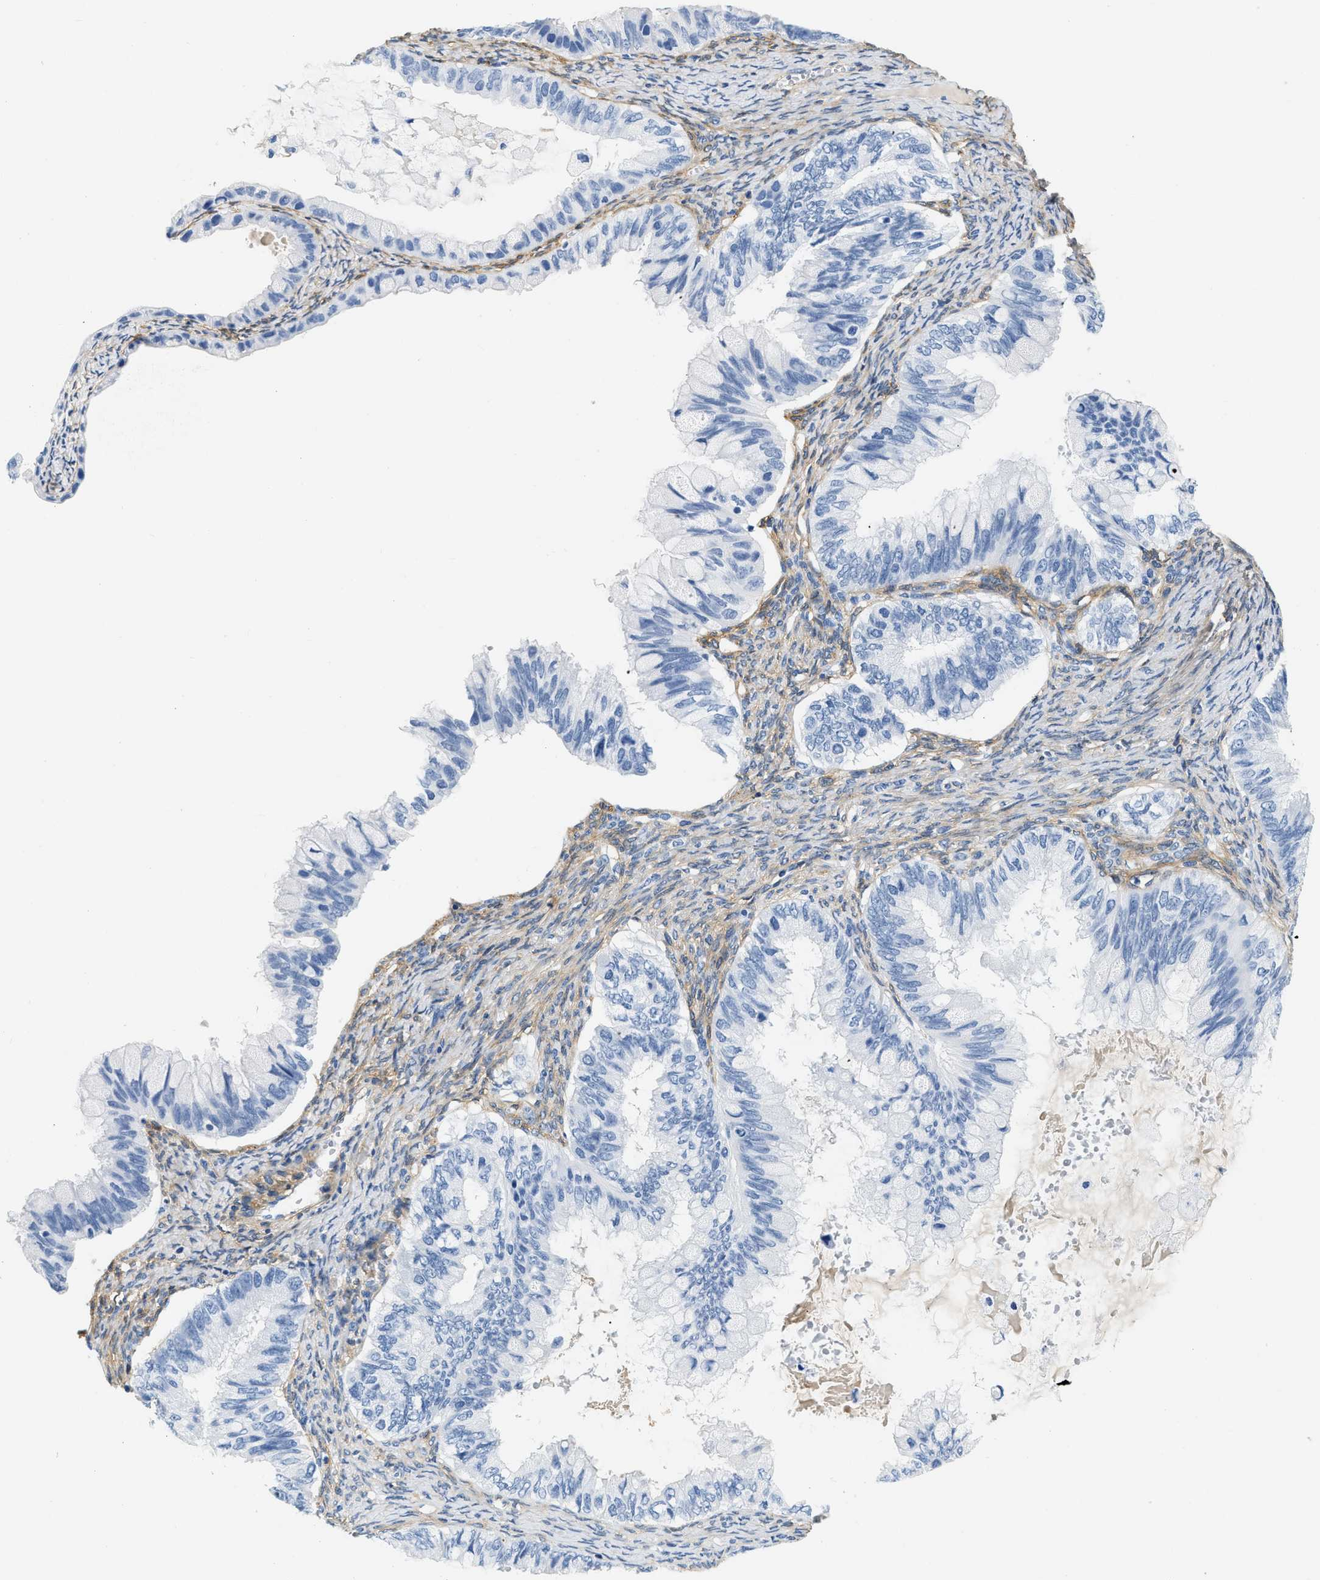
{"staining": {"intensity": "negative", "quantity": "none", "location": "none"}, "tissue": "ovarian cancer", "cell_type": "Tumor cells", "image_type": "cancer", "snomed": [{"axis": "morphology", "description": "Cystadenocarcinoma, mucinous, NOS"}, {"axis": "topography", "description": "Ovary"}], "caption": "An image of human mucinous cystadenocarcinoma (ovarian) is negative for staining in tumor cells.", "gene": "PDGFRB", "patient": {"sex": "female", "age": 80}}